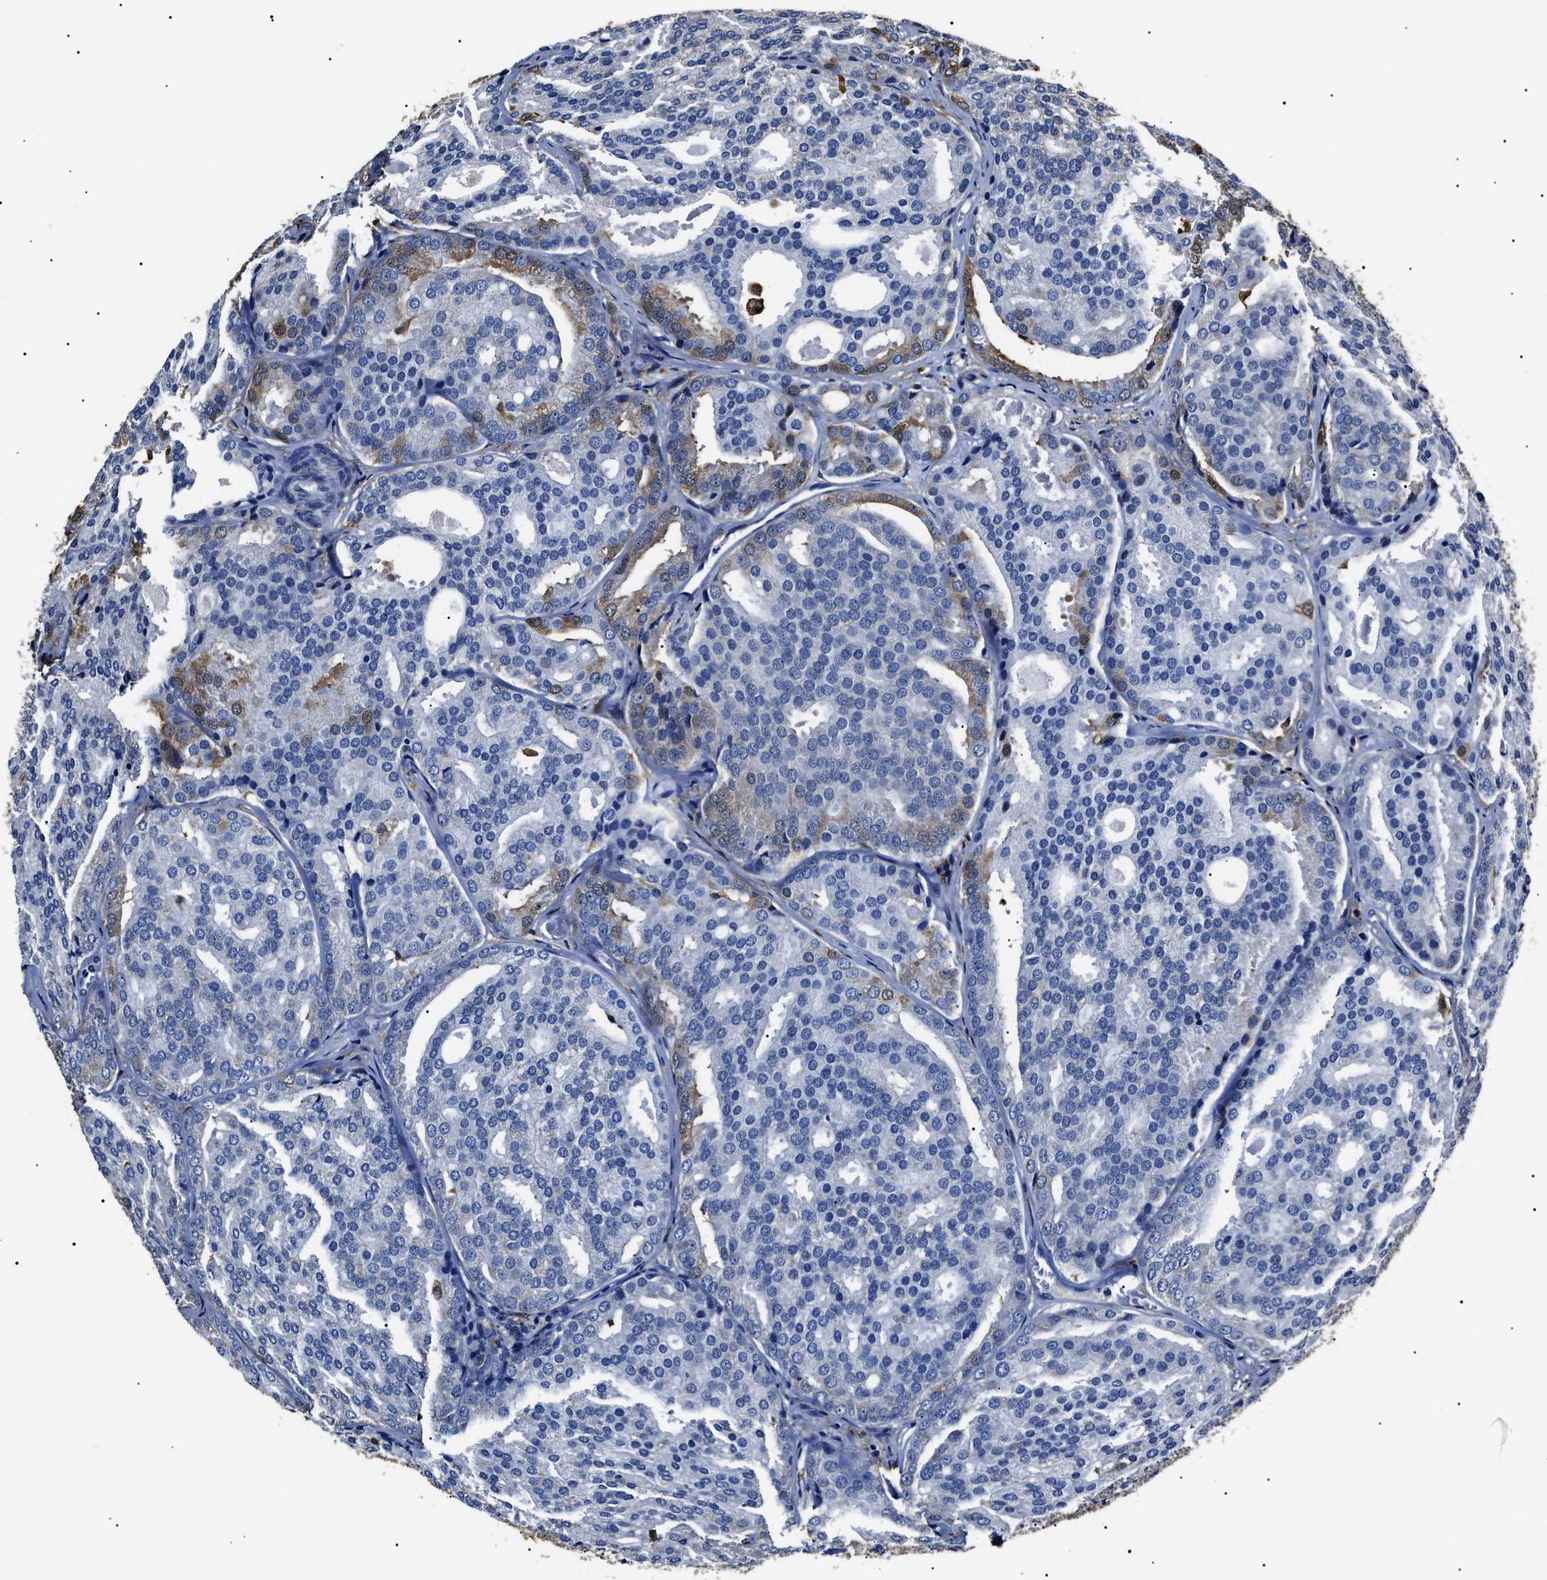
{"staining": {"intensity": "moderate", "quantity": "<25%", "location": "cytoplasmic/membranous"}, "tissue": "prostate cancer", "cell_type": "Tumor cells", "image_type": "cancer", "snomed": [{"axis": "morphology", "description": "Adenocarcinoma, High grade"}, {"axis": "topography", "description": "Prostate"}], "caption": "High-power microscopy captured an IHC photomicrograph of prostate cancer (high-grade adenocarcinoma), revealing moderate cytoplasmic/membranous staining in about <25% of tumor cells. The staining was performed using DAB to visualize the protein expression in brown, while the nuclei were stained in blue with hematoxylin (Magnification: 20x).", "gene": "ALDH1A1", "patient": {"sex": "male", "age": 64}}